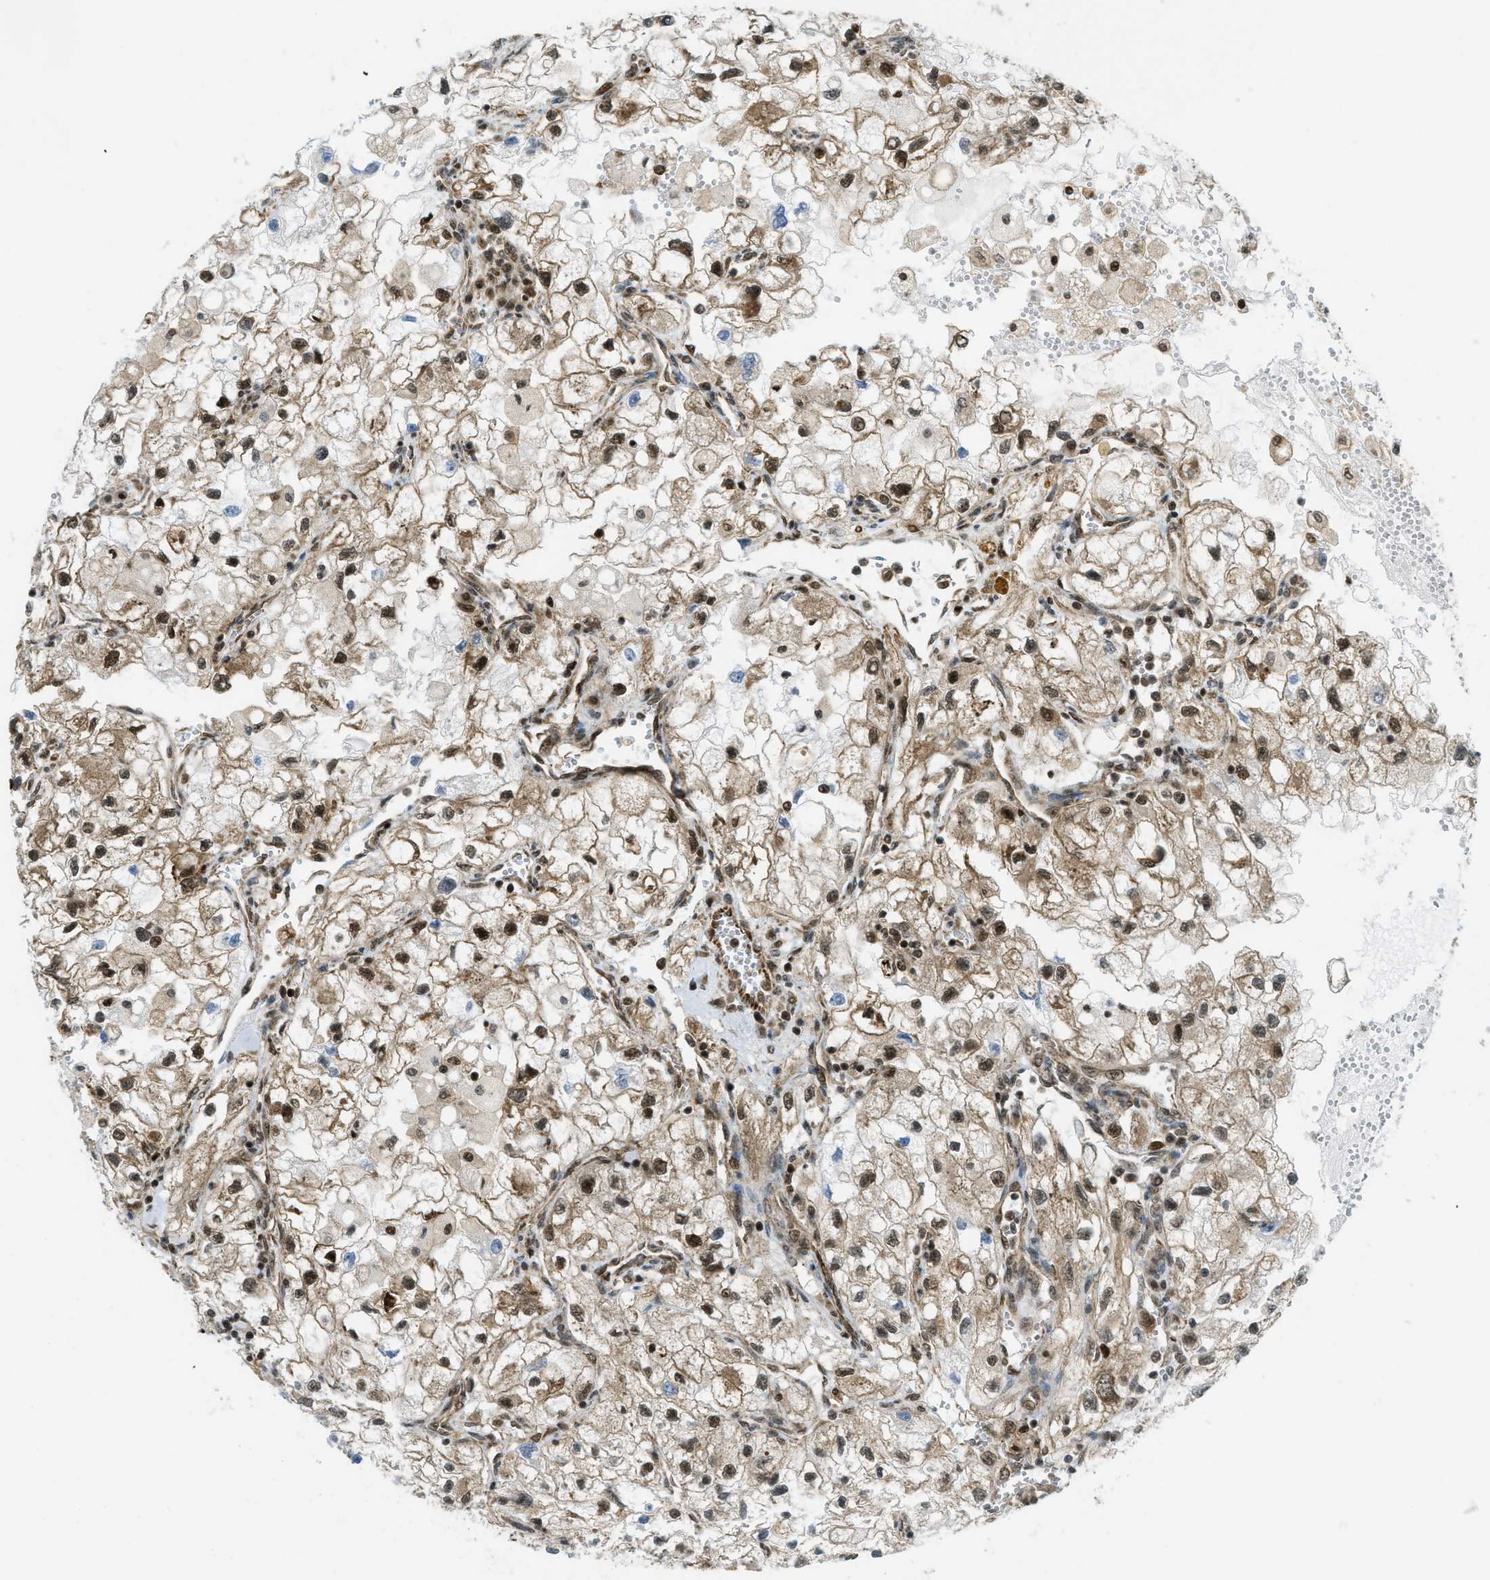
{"staining": {"intensity": "strong", "quantity": "25%-75%", "location": "nuclear"}, "tissue": "renal cancer", "cell_type": "Tumor cells", "image_type": "cancer", "snomed": [{"axis": "morphology", "description": "Adenocarcinoma, NOS"}, {"axis": "topography", "description": "Kidney"}], "caption": "Renal adenocarcinoma tissue displays strong nuclear expression in about 25%-75% of tumor cells", "gene": "TNPO1", "patient": {"sex": "female", "age": 70}}